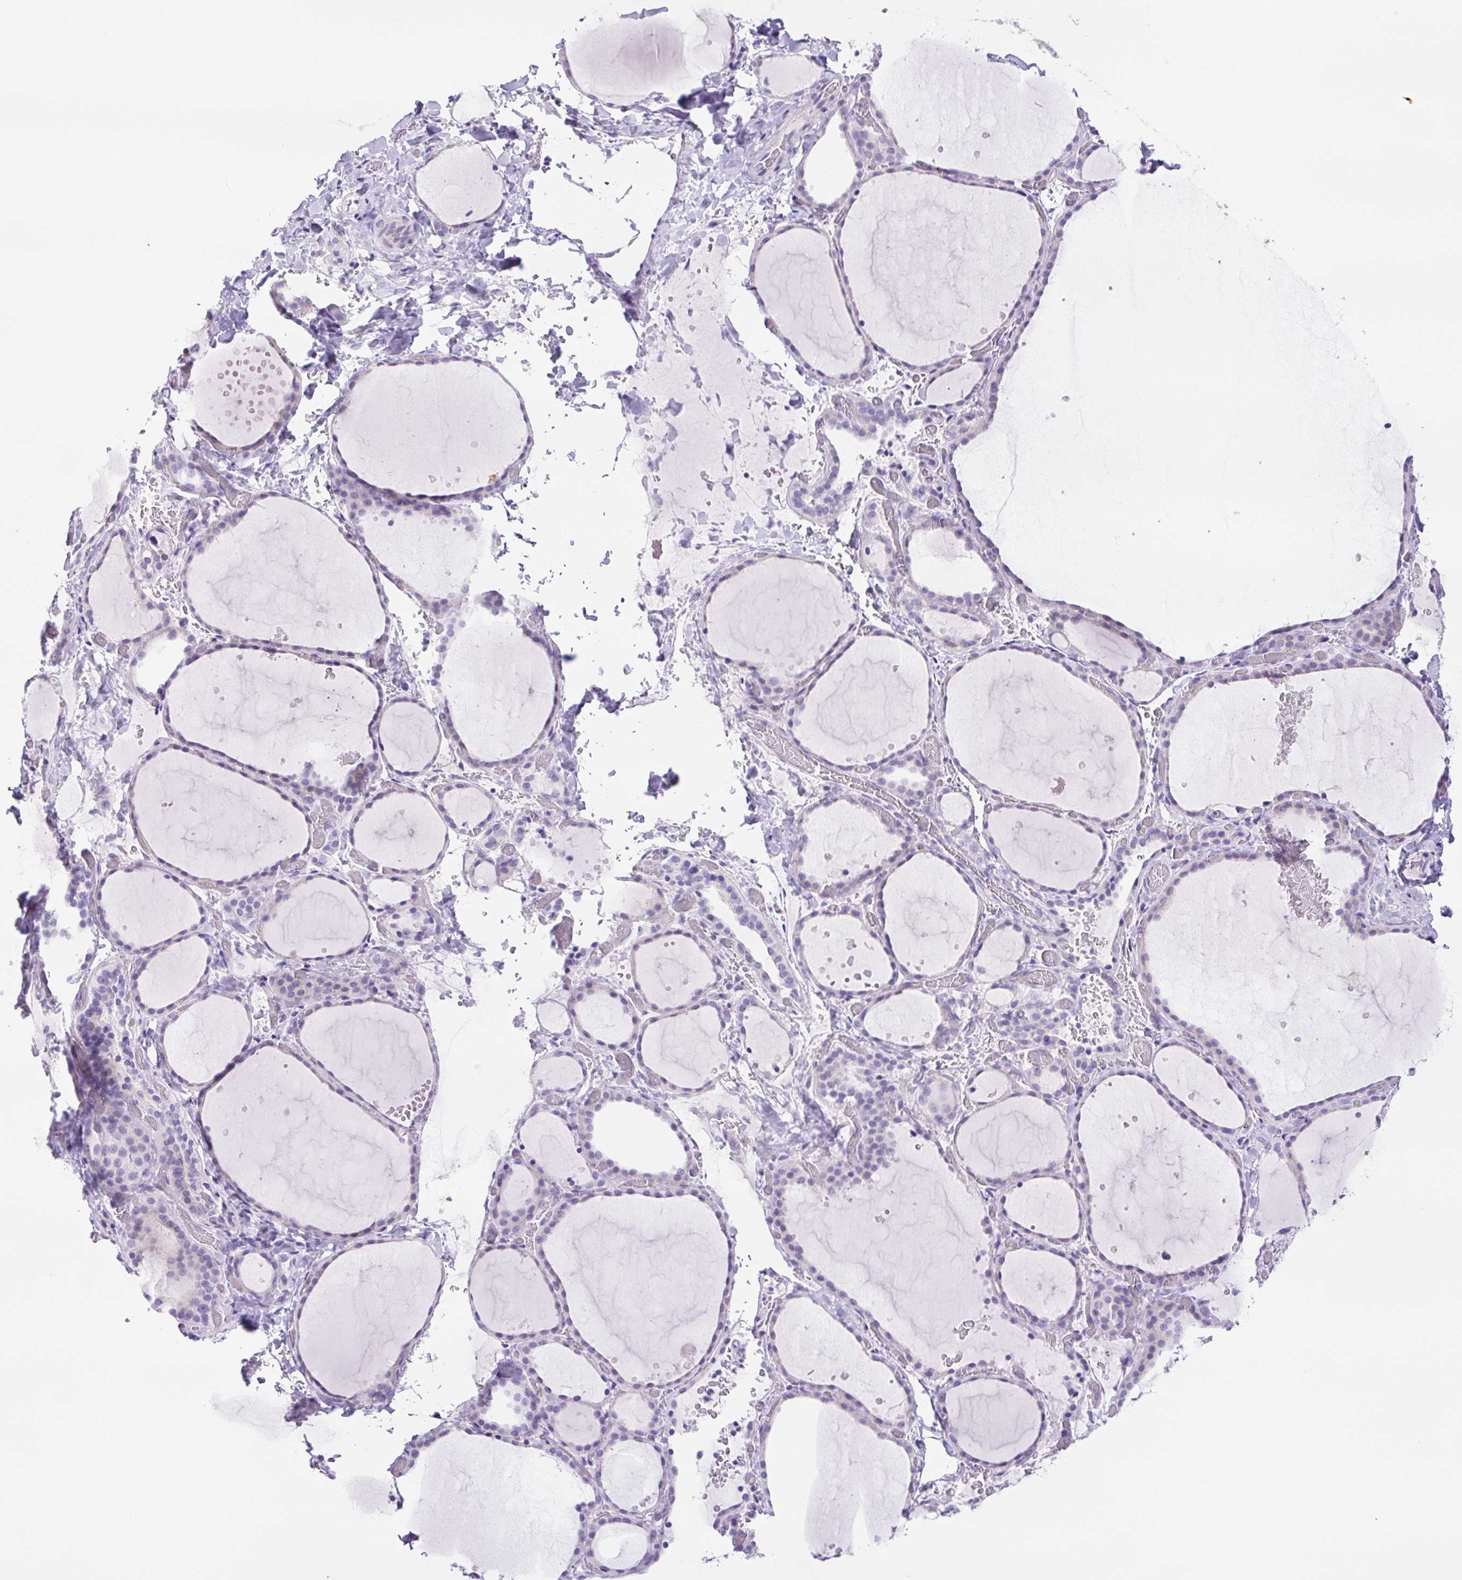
{"staining": {"intensity": "negative", "quantity": "none", "location": "none"}, "tissue": "thyroid gland", "cell_type": "Glandular cells", "image_type": "normal", "snomed": [{"axis": "morphology", "description": "Normal tissue, NOS"}, {"axis": "topography", "description": "Thyroid gland"}], "caption": "IHC of benign human thyroid gland demonstrates no staining in glandular cells.", "gene": "CDSN", "patient": {"sex": "female", "age": 36}}